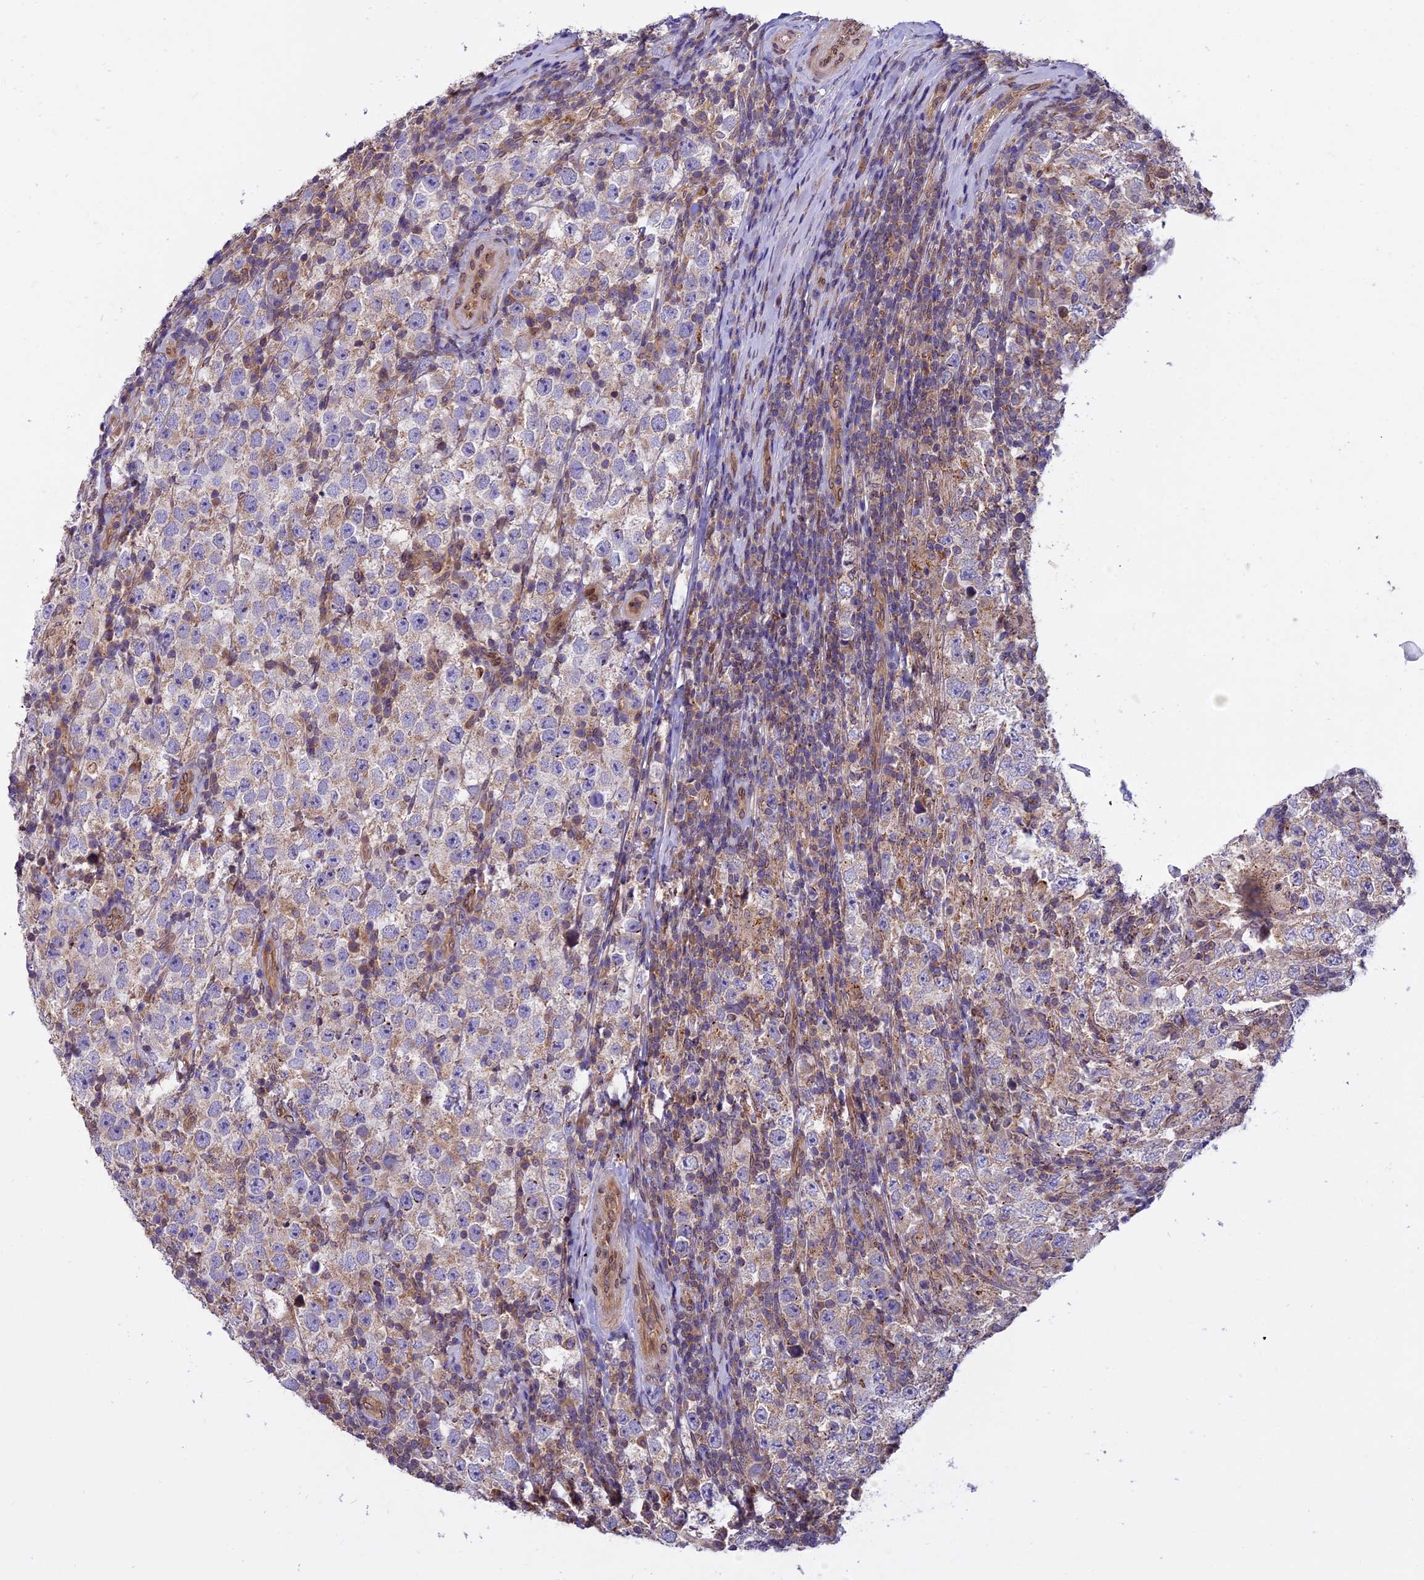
{"staining": {"intensity": "weak", "quantity": "<25%", "location": "cytoplasmic/membranous"}, "tissue": "testis cancer", "cell_type": "Tumor cells", "image_type": "cancer", "snomed": [{"axis": "morphology", "description": "Normal tissue, NOS"}, {"axis": "morphology", "description": "Urothelial carcinoma, High grade"}, {"axis": "morphology", "description": "Seminoma, NOS"}, {"axis": "morphology", "description": "Carcinoma, Embryonal, NOS"}, {"axis": "topography", "description": "Urinary bladder"}, {"axis": "topography", "description": "Testis"}], "caption": "High power microscopy histopathology image of an immunohistochemistry (IHC) image of embryonal carcinoma (testis), revealing no significant positivity in tumor cells.", "gene": "CHMP2A", "patient": {"sex": "male", "age": 41}}